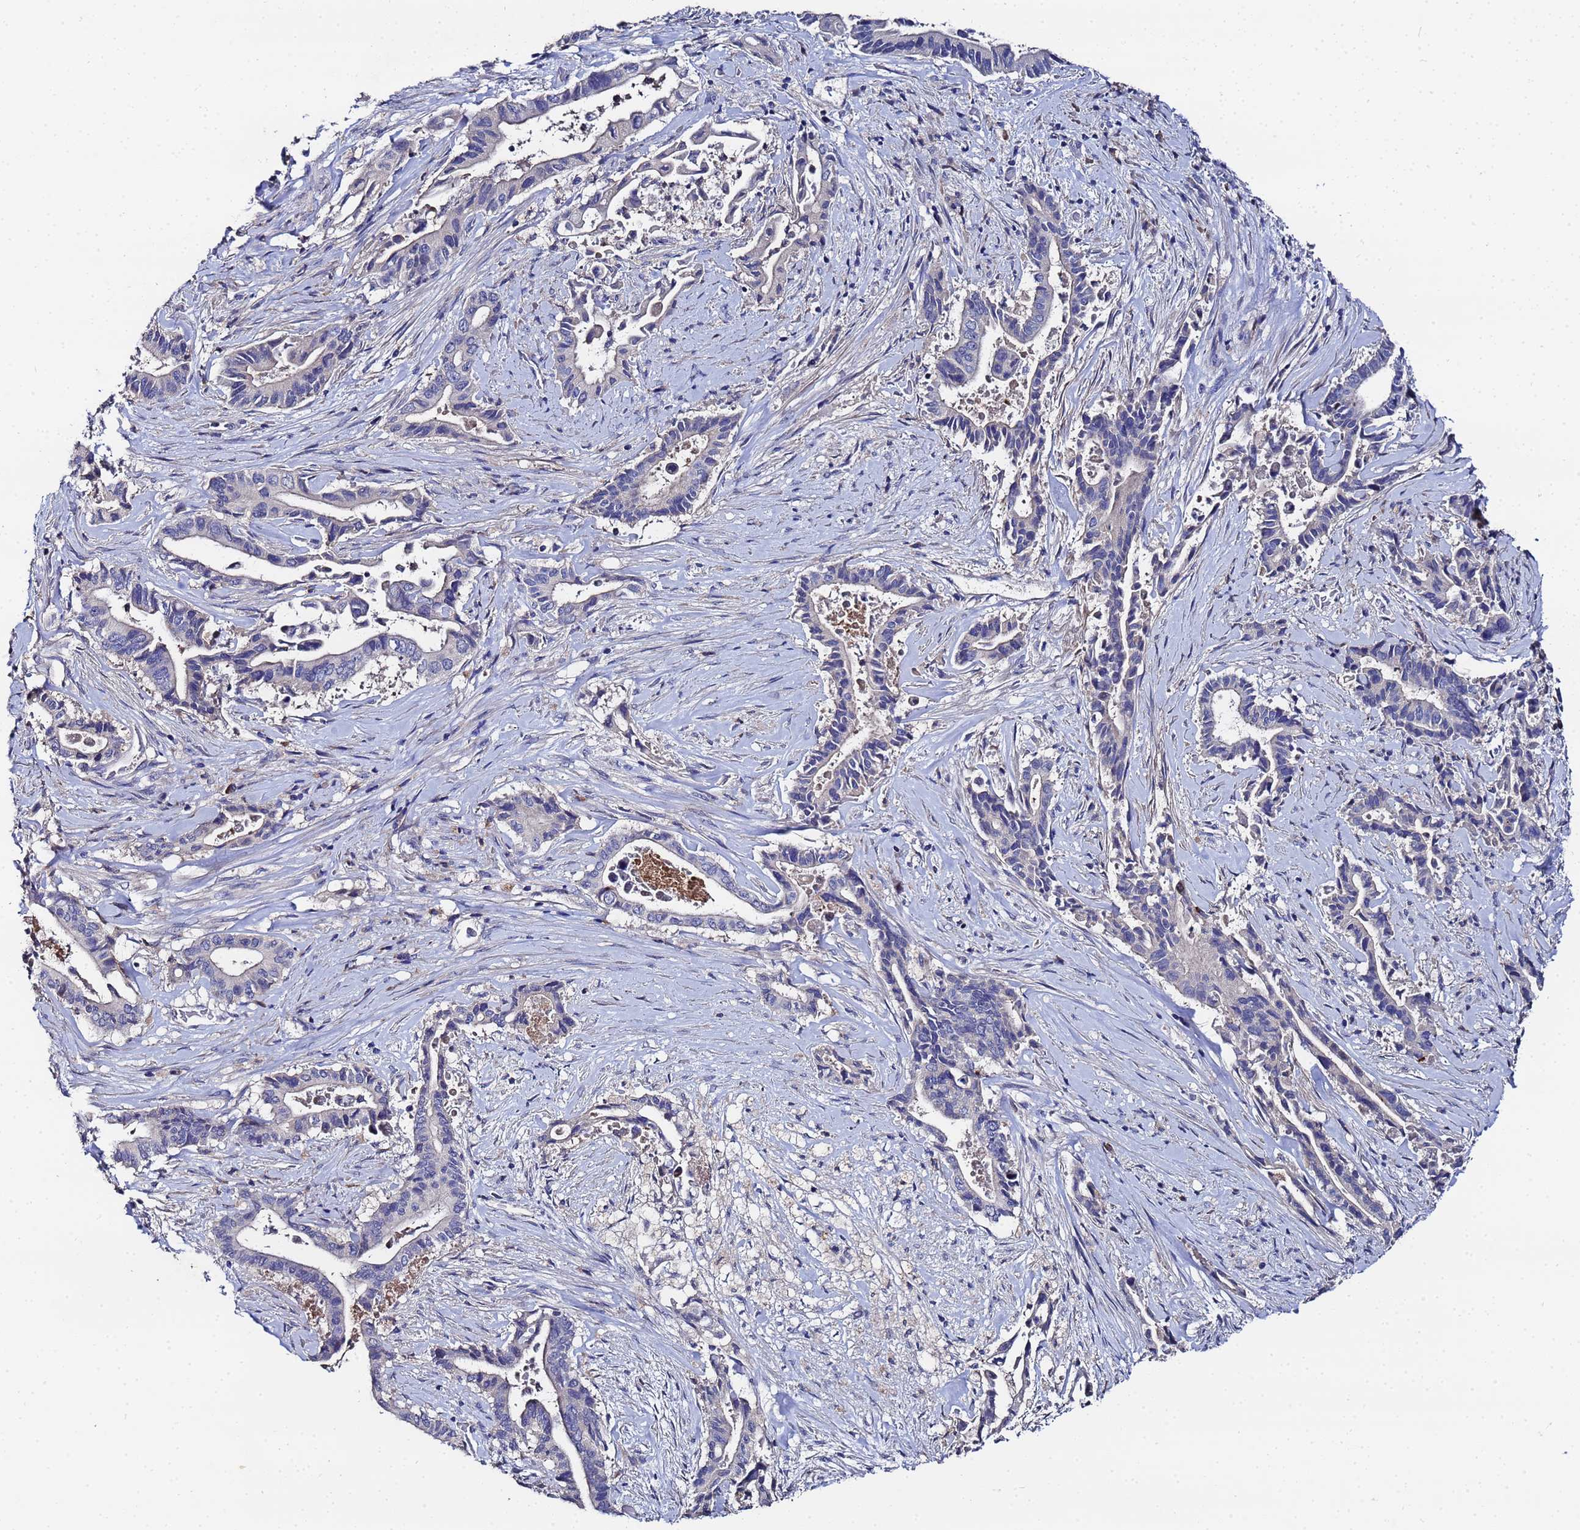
{"staining": {"intensity": "negative", "quantity": "none", "location": "none"}, "tissue": "pancreatic cancer", "cell_type": "Tumor cells", "image_type": "cancer", "snomed": [{"axis": "morphology", "description": "Adenocarcinoma, NOS"}, {"axis": "topography", "description": "Pancreas"}], "caption": "DAB immunohistochemical staining of human pancreatic cancer demonstrates no significant expression in tumor cells. (DAB (3,3'-diaminobenzidine) immunohistochemistry (IHC), high magnification).", "gene": "TCP10L", "patient": {"sex": "female", "age": 77}}